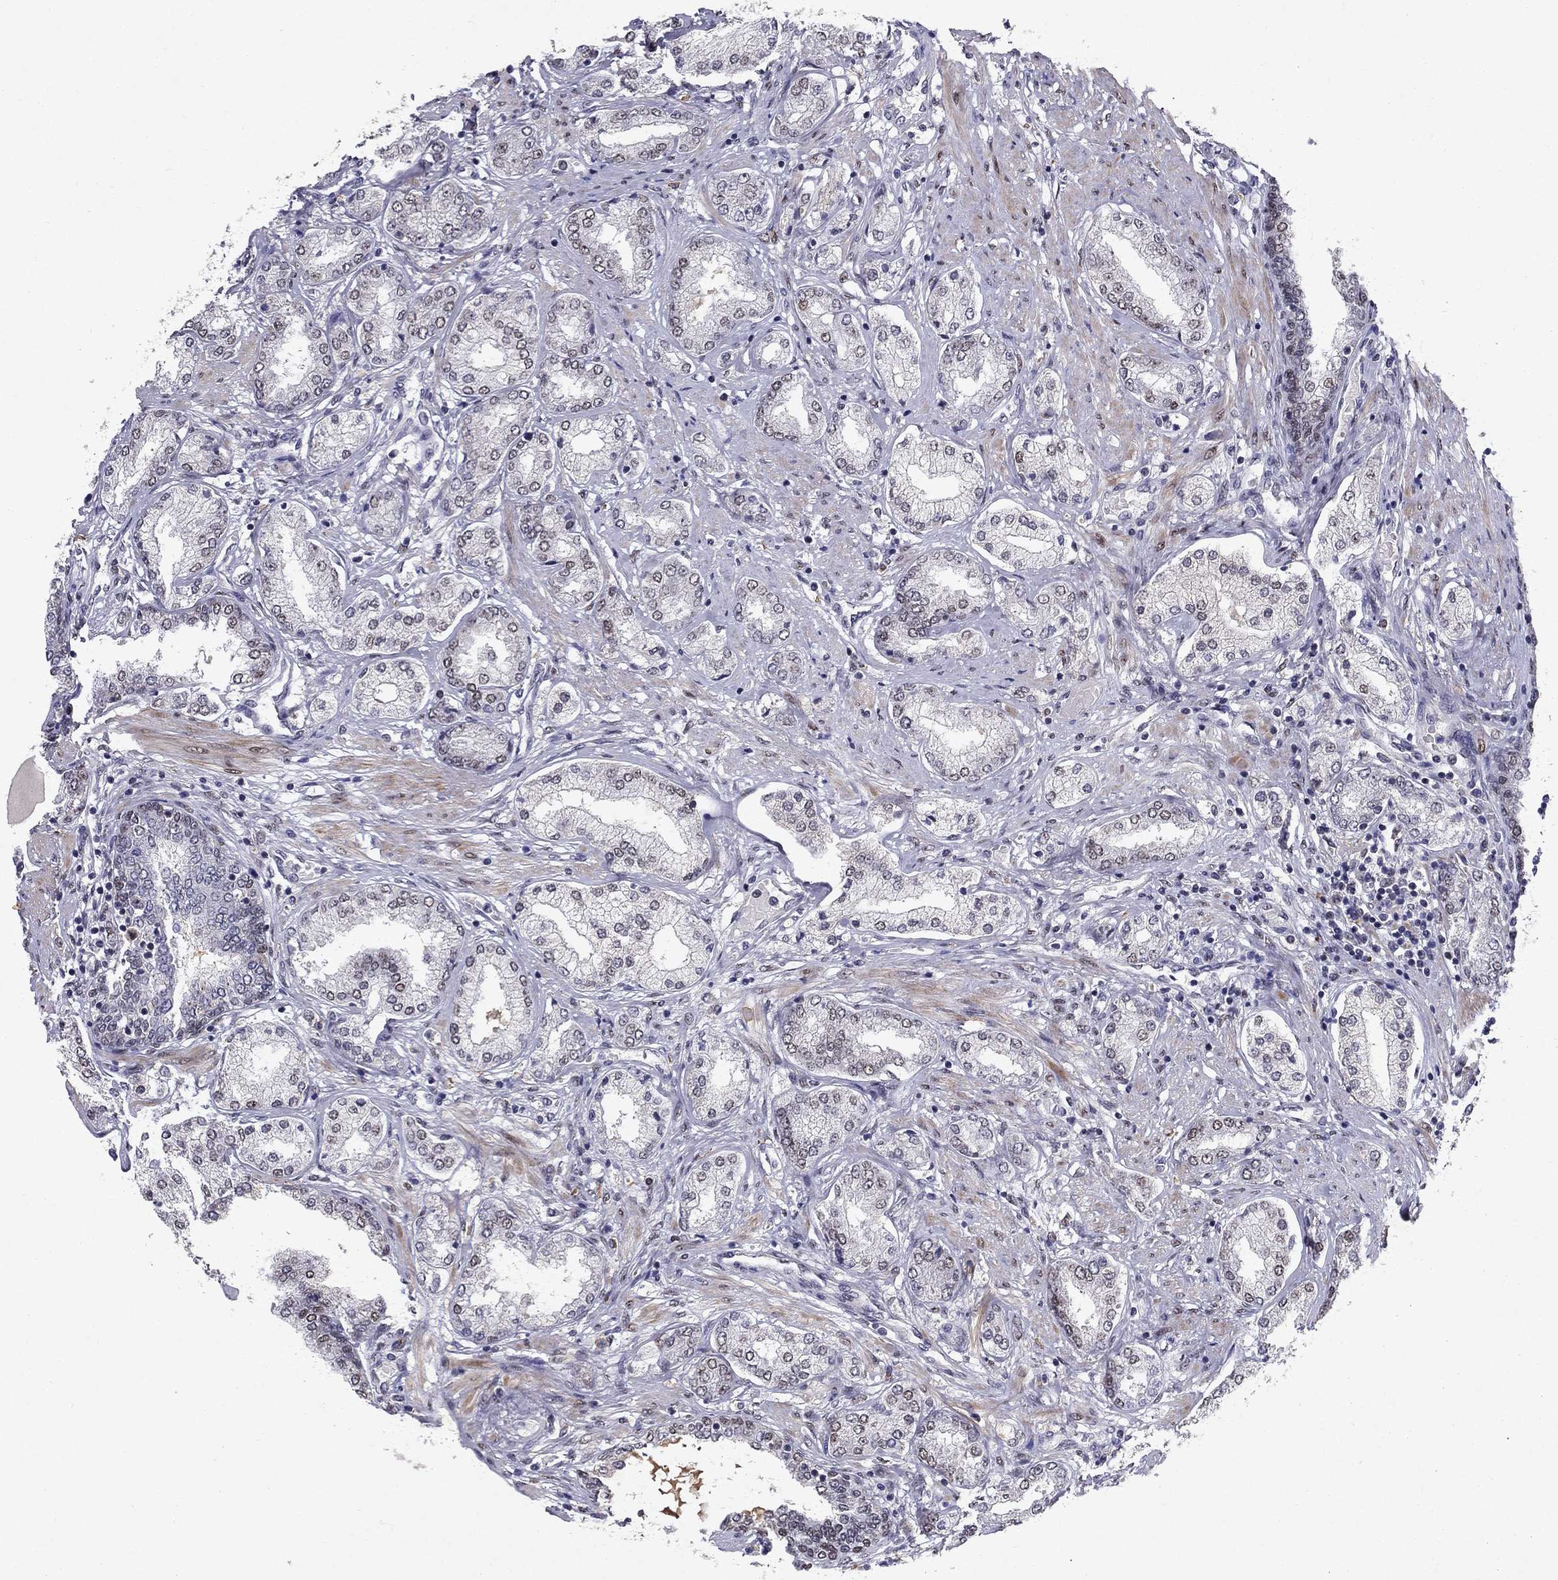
{"staining": {"intensity": "negative", "quantity": "none", "location": "none"}, "tissue": "prostate cancer", "cell_type": "Tumor cells", "image_type": "cancer", "snomed": [{"axis": "morphology", "description": "Adenocarcinoma, NOS"}, {"axis": "topography", "description": "Prostate"}], "caption": "Tumor cells are negative for protein expression in human prostate cancer.", "gene": "CRTC1", "patient": {"sex": "male", "age": 63}}